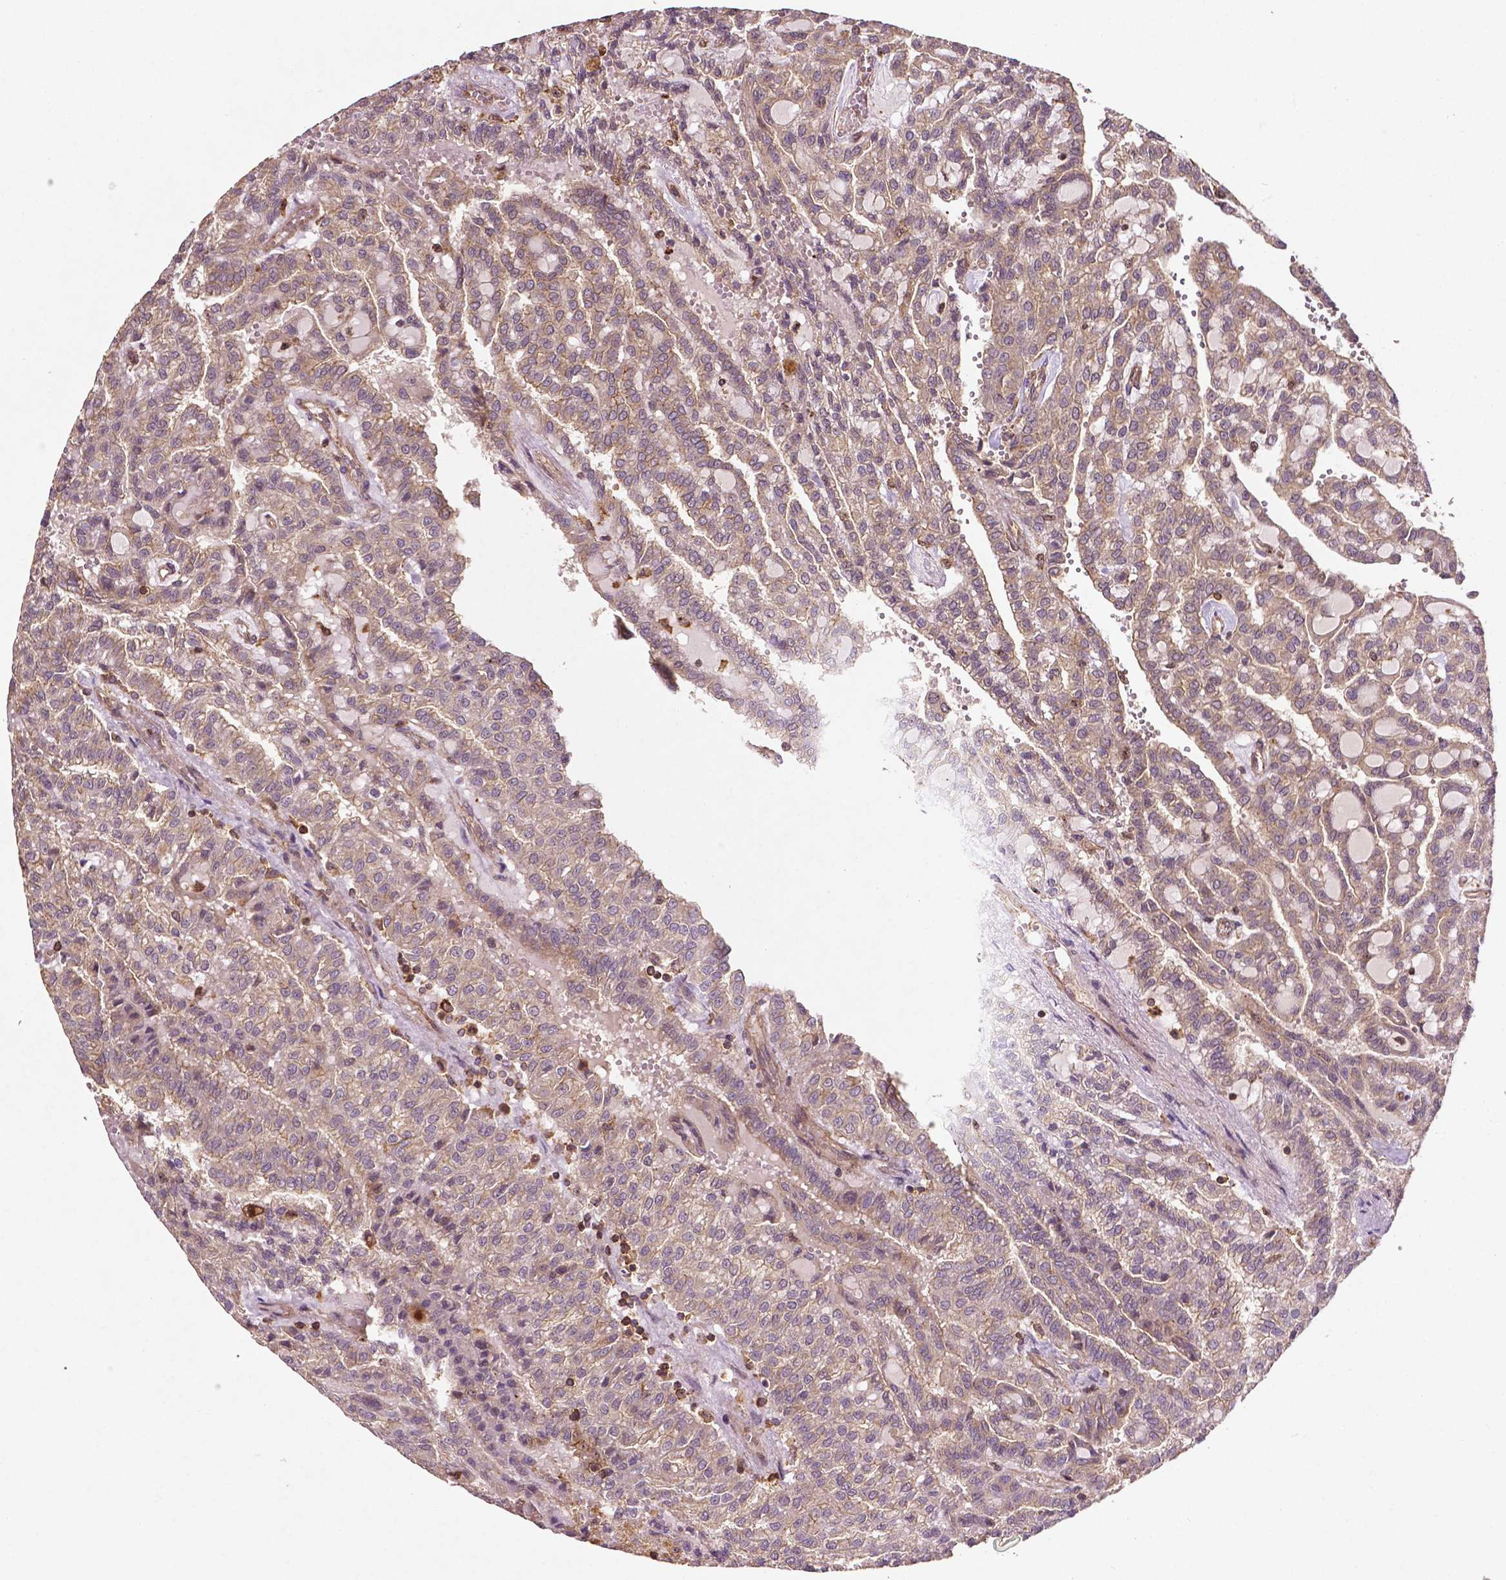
{"staining": {"intensity": "weak", "quantity": ">75%", "location": "cytoplasmic/membranous"}, "tissue": "renal cancer", "cell_type": "Tumor cells", "image_type": "cancer", "snomed": [{"axis": "morphology", "description": "Adenocarcinoma, NOS"}, {"axis": "topography", "description": "Kidney"}], "caption": "Immunohistochemistry (IHC) of human renal cancer (adenocarcinoma) demonstrates low levels of weak cytoplasmic/membranous expression in about >75% of tumor cells. The staining is performed using DAB brown chromogen to label protein expression. The nuclei are counter-stained blue using hematoxylin.", "gene": "ZMYND19", "patient": {"sex": "male", "age": 63}}